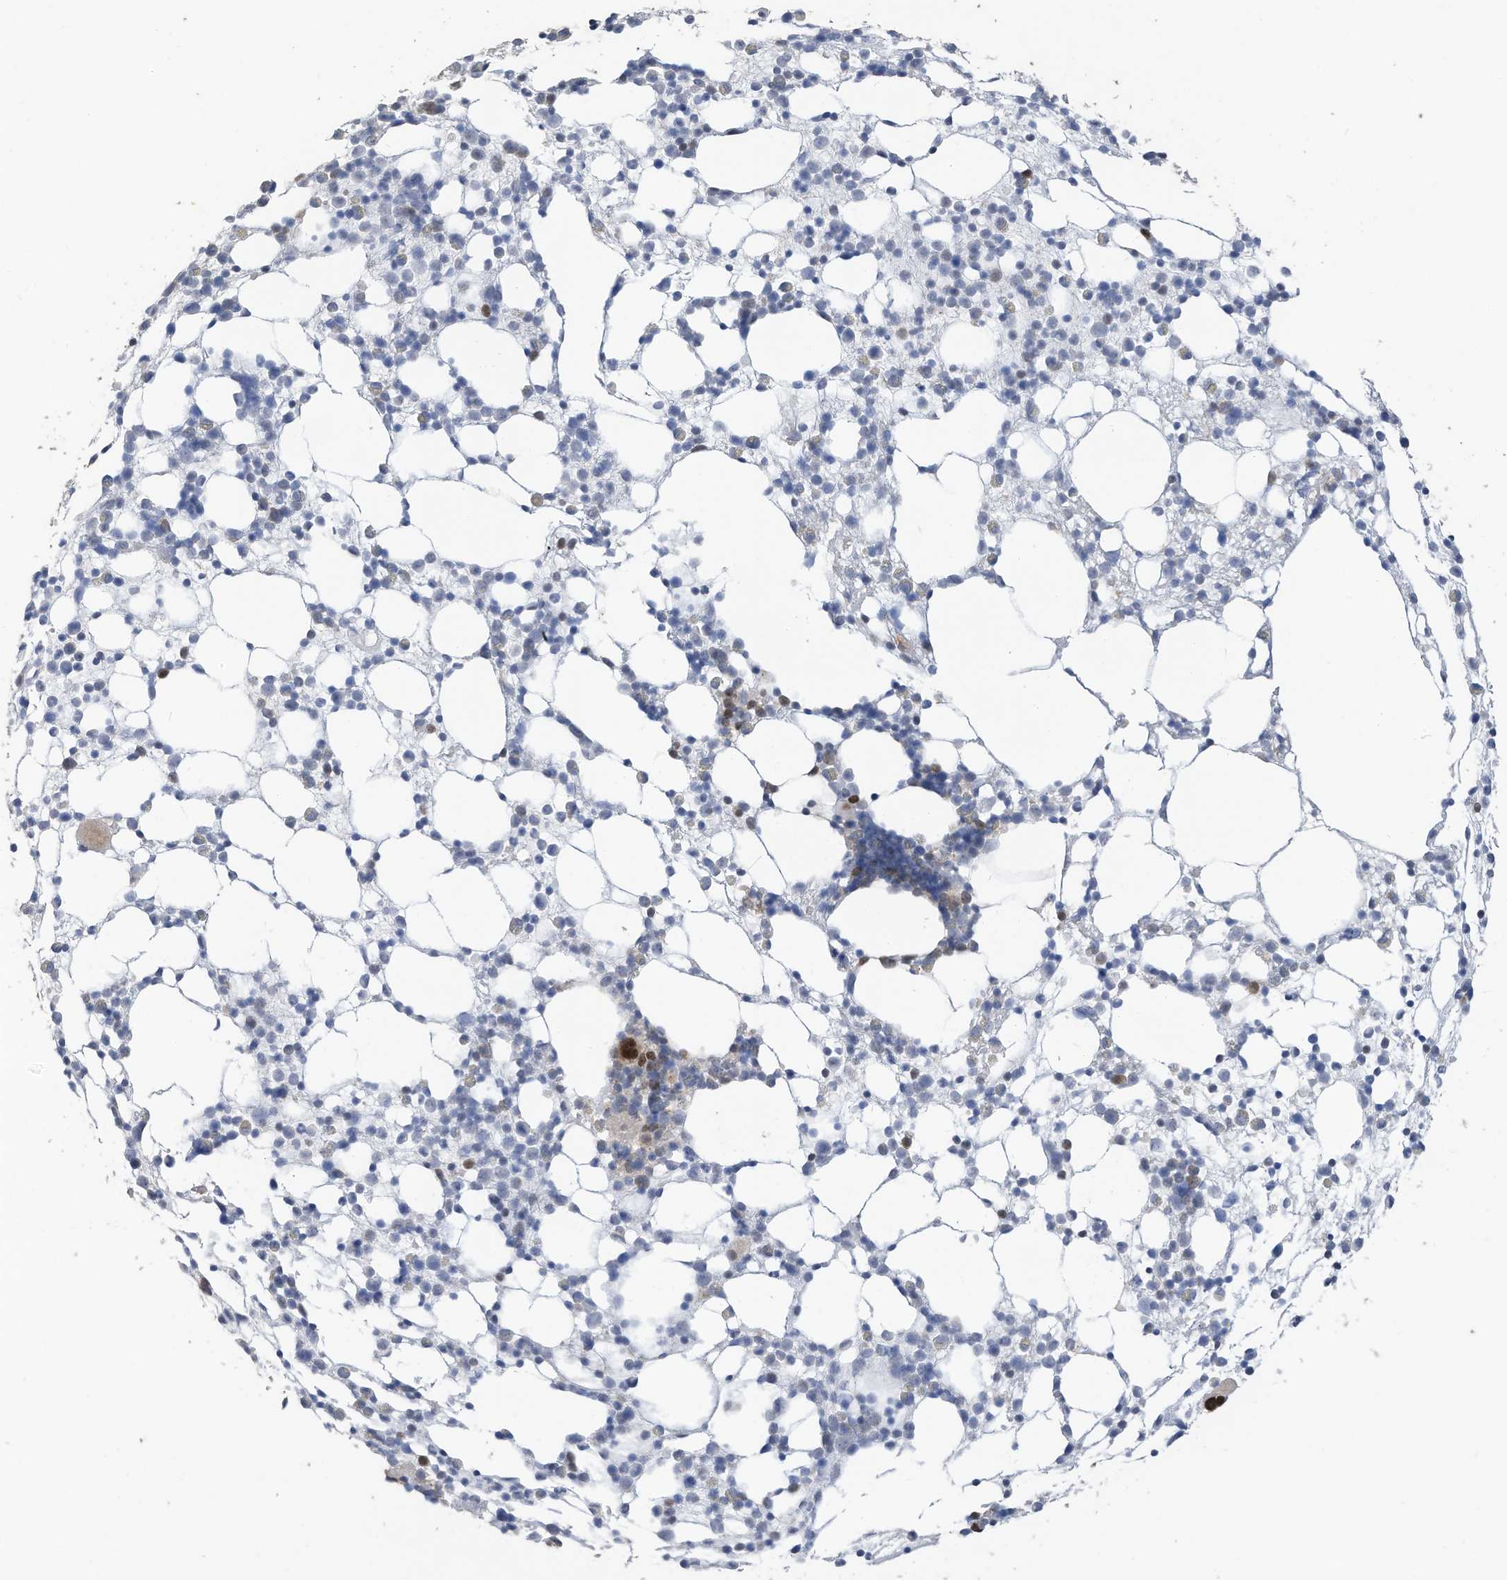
{"staining": {"intensity": "strong", "quantity": "<25%", "location": "nuclear"}, "tissue": "bone marrow", "cell_type": "Hematopoietic cells", "image_type": "normal", "snomed": [{"axis": "morphology", "description": "Normal tissue, NOS"}, {"axis": "topography", "description": "Bone marrow"}], "caption": "An image of human bone marrow stained for a protein reveals strong nuclear brown staining in hematopoietic cells. Immunohistochemistry (ihc) stains the protein of interest in brown and the nuclei are stained blue.", "gene": "RABL3", "patient": {"sex": "female", "age": 57}}